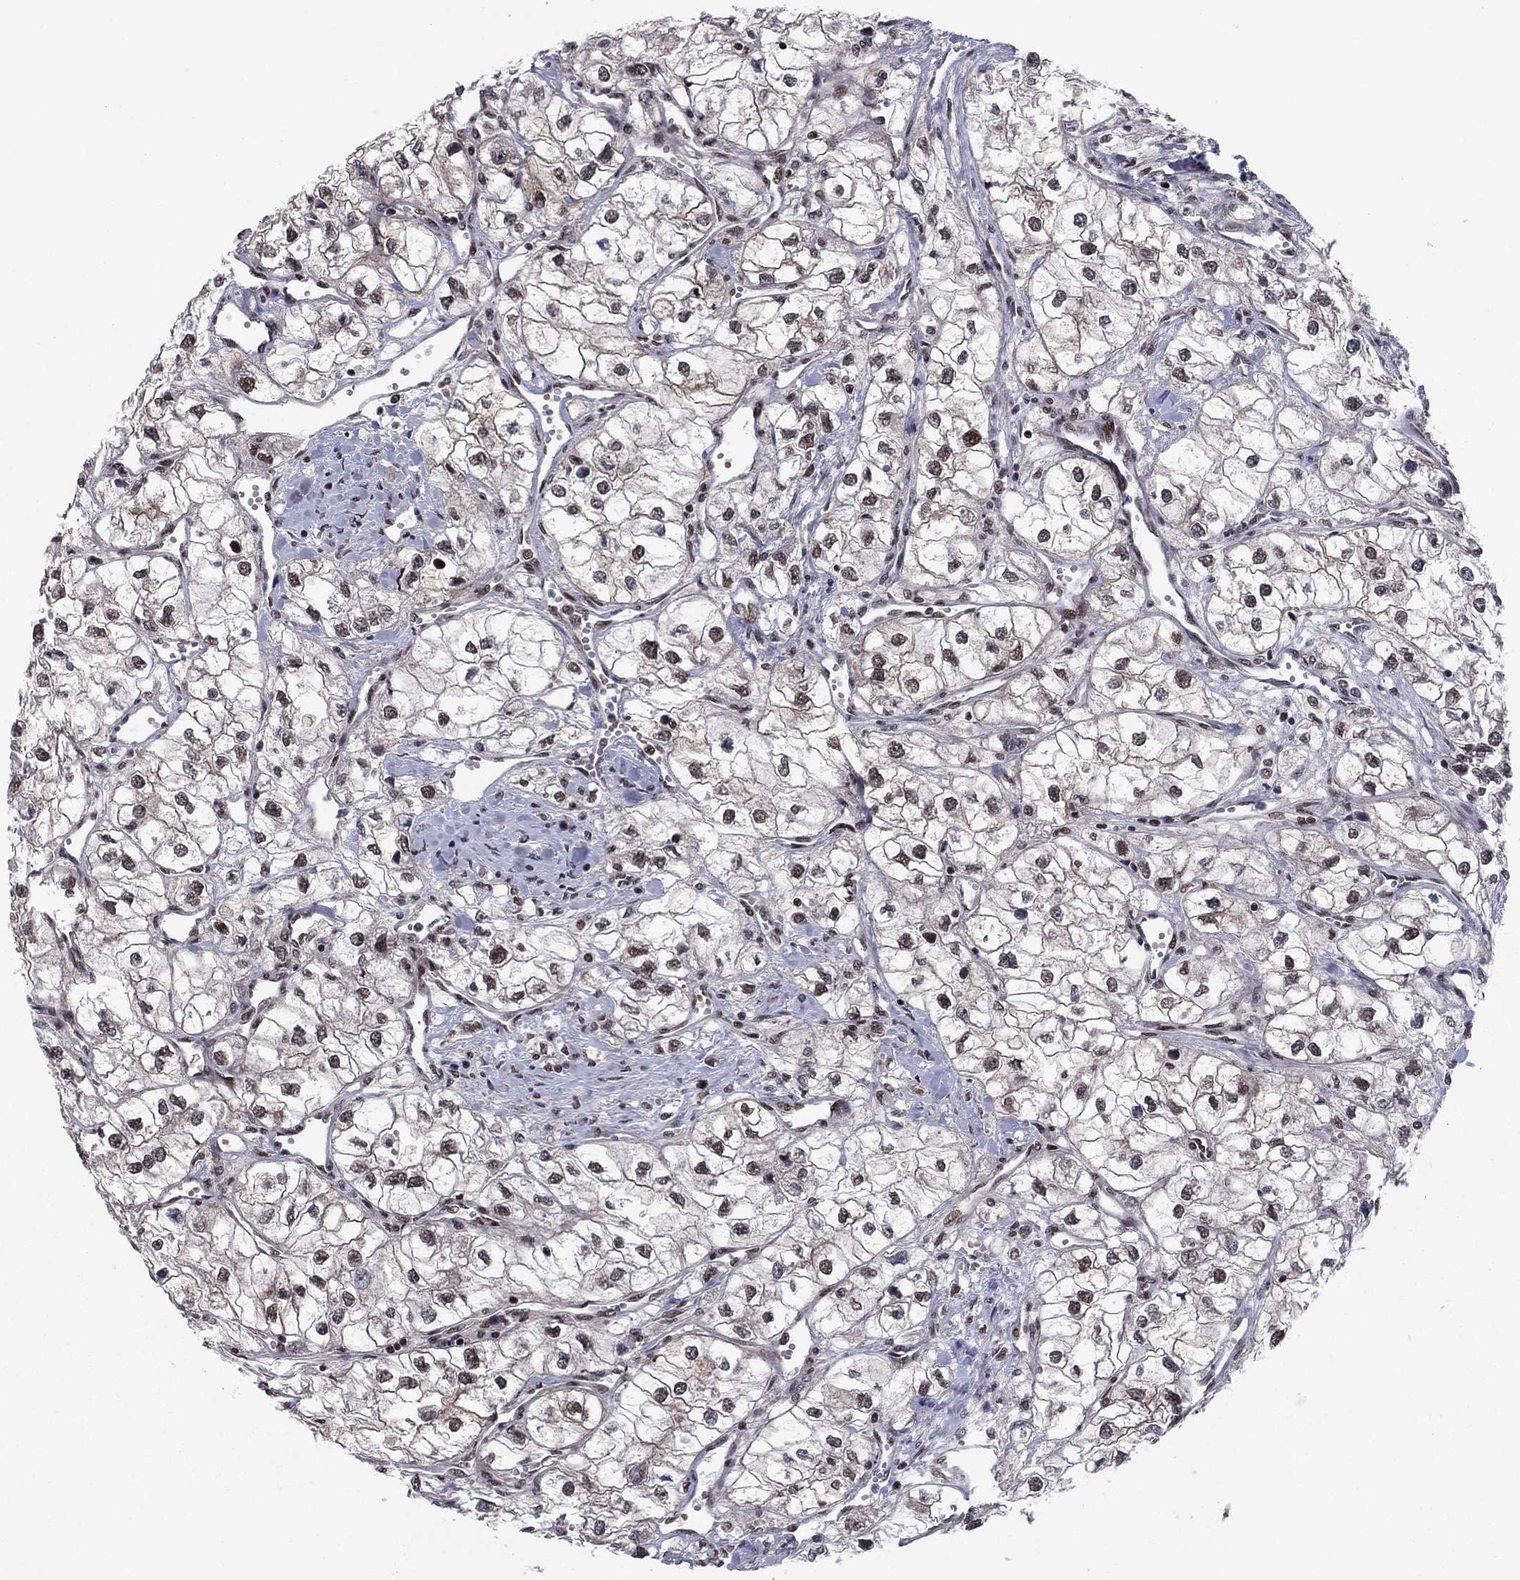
{"staining": {"intensity": "strong", "quantity": "<25%", "location": "nuclear"}, "tissue": "renal cancer", "cell_type": "Tumor cells", "image_type": "cancer", "snomed": [{"axis": "morphology", "description": "Adenocarcinoma, NOS"}, {"axis": "topography", "description": "Kidney"}], "caption": "The photomicrograph exhibits a brown stain indicating the presence of a protein in the nuclear of tumor cells in adenocarcinoma (renal).", "gene": "USP54", "patient": {"sex": "male", "age": 59}}